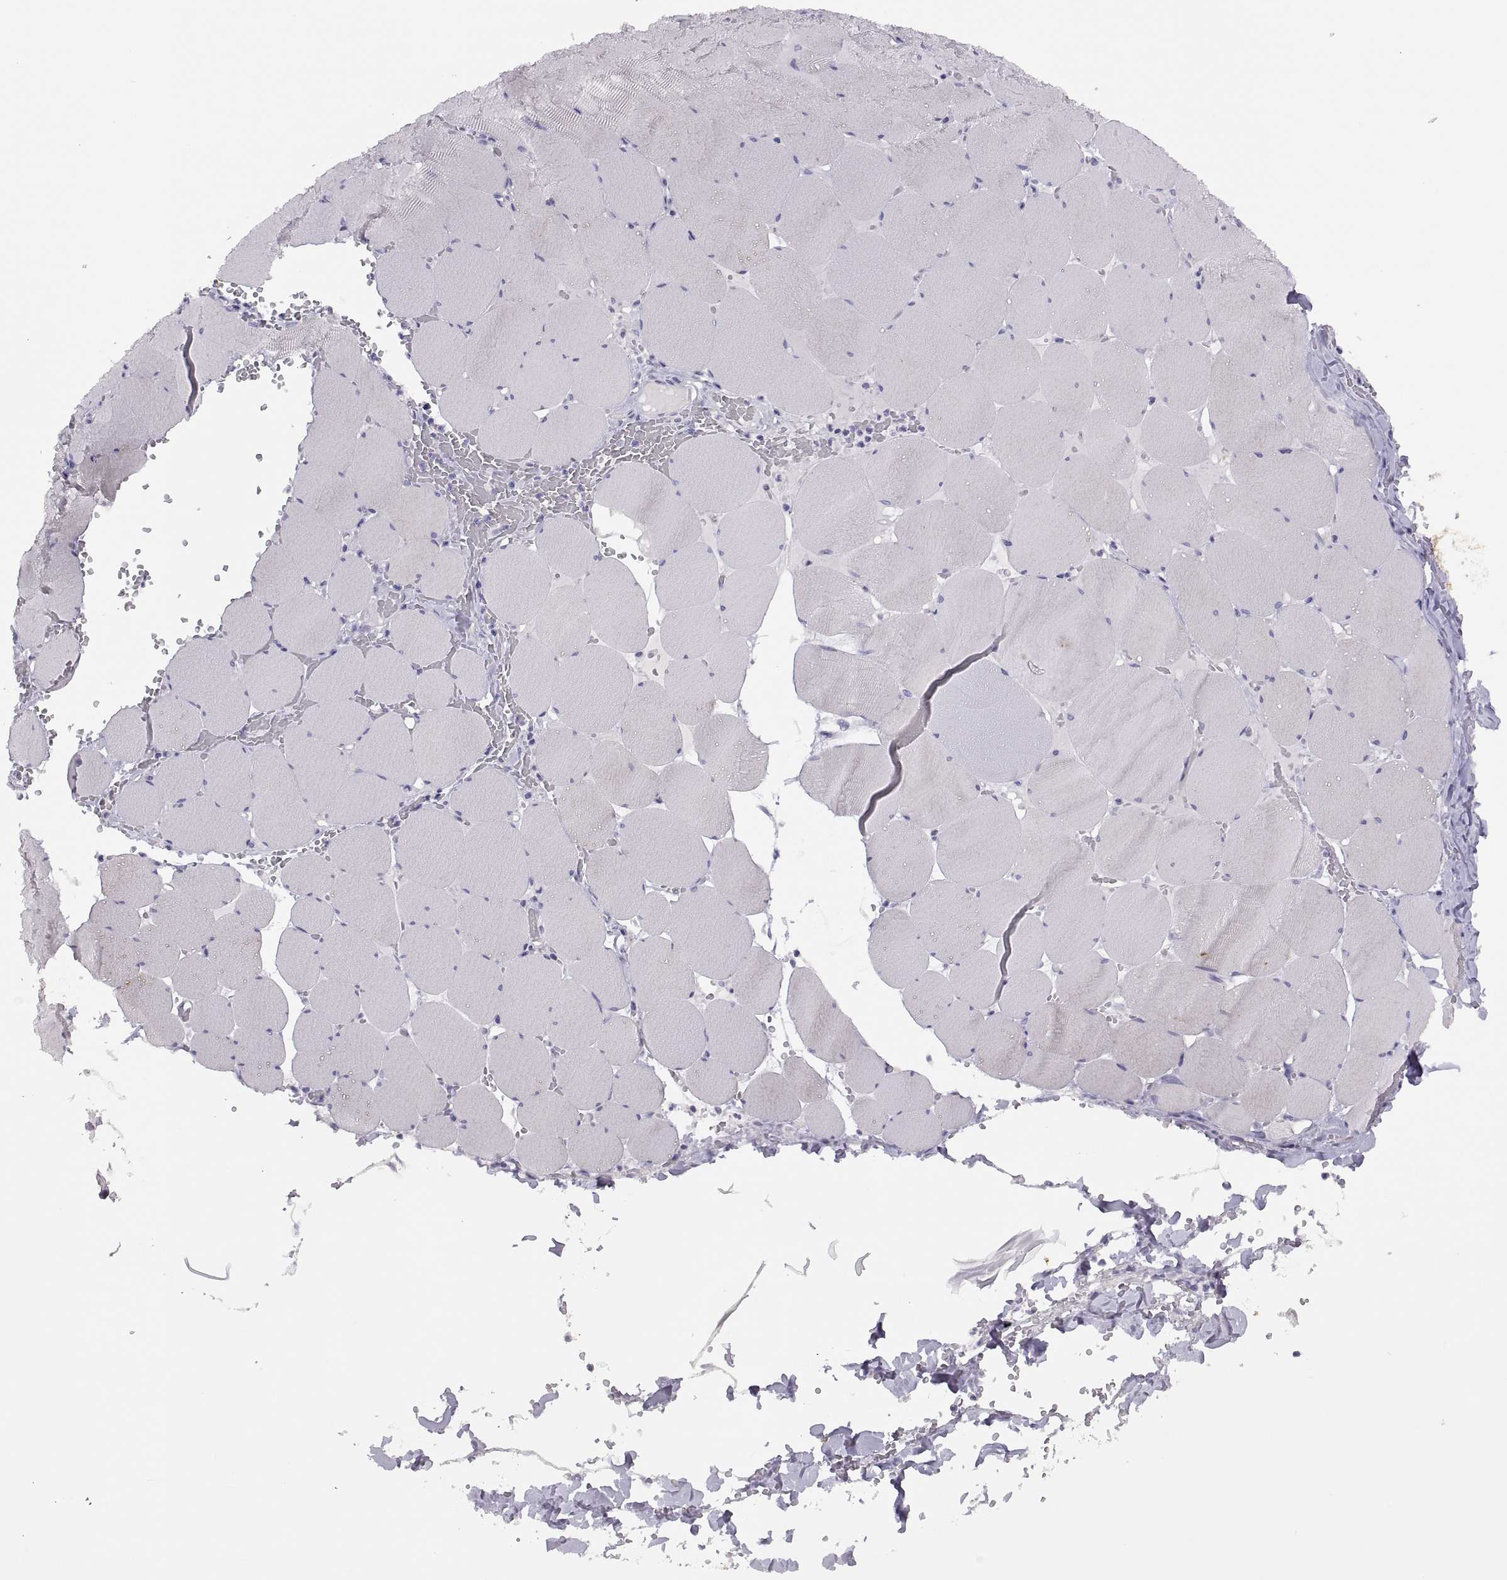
{"staining": {"intensity": "negative", "quantity": "none", "location": "none"}, "tissue": "skeletal muscle", "cell_type": "Myocytes", "image_type": "normal", "snomed": [{"axis": "morphology", "description": "Normal tissue, NOS"}, {"axis": "morphology", "description": "Malignant melanoma, Metastatic site"}, {"axis": "topography", "description": "Skeletal muscle"}], "caption": "This is a image of immunohistochemistry staining of unremarkable skeletal muscle, which shows no staining in myocytes.", "gene": "STRC", "patient": {"sex": "male", "age": 50}}